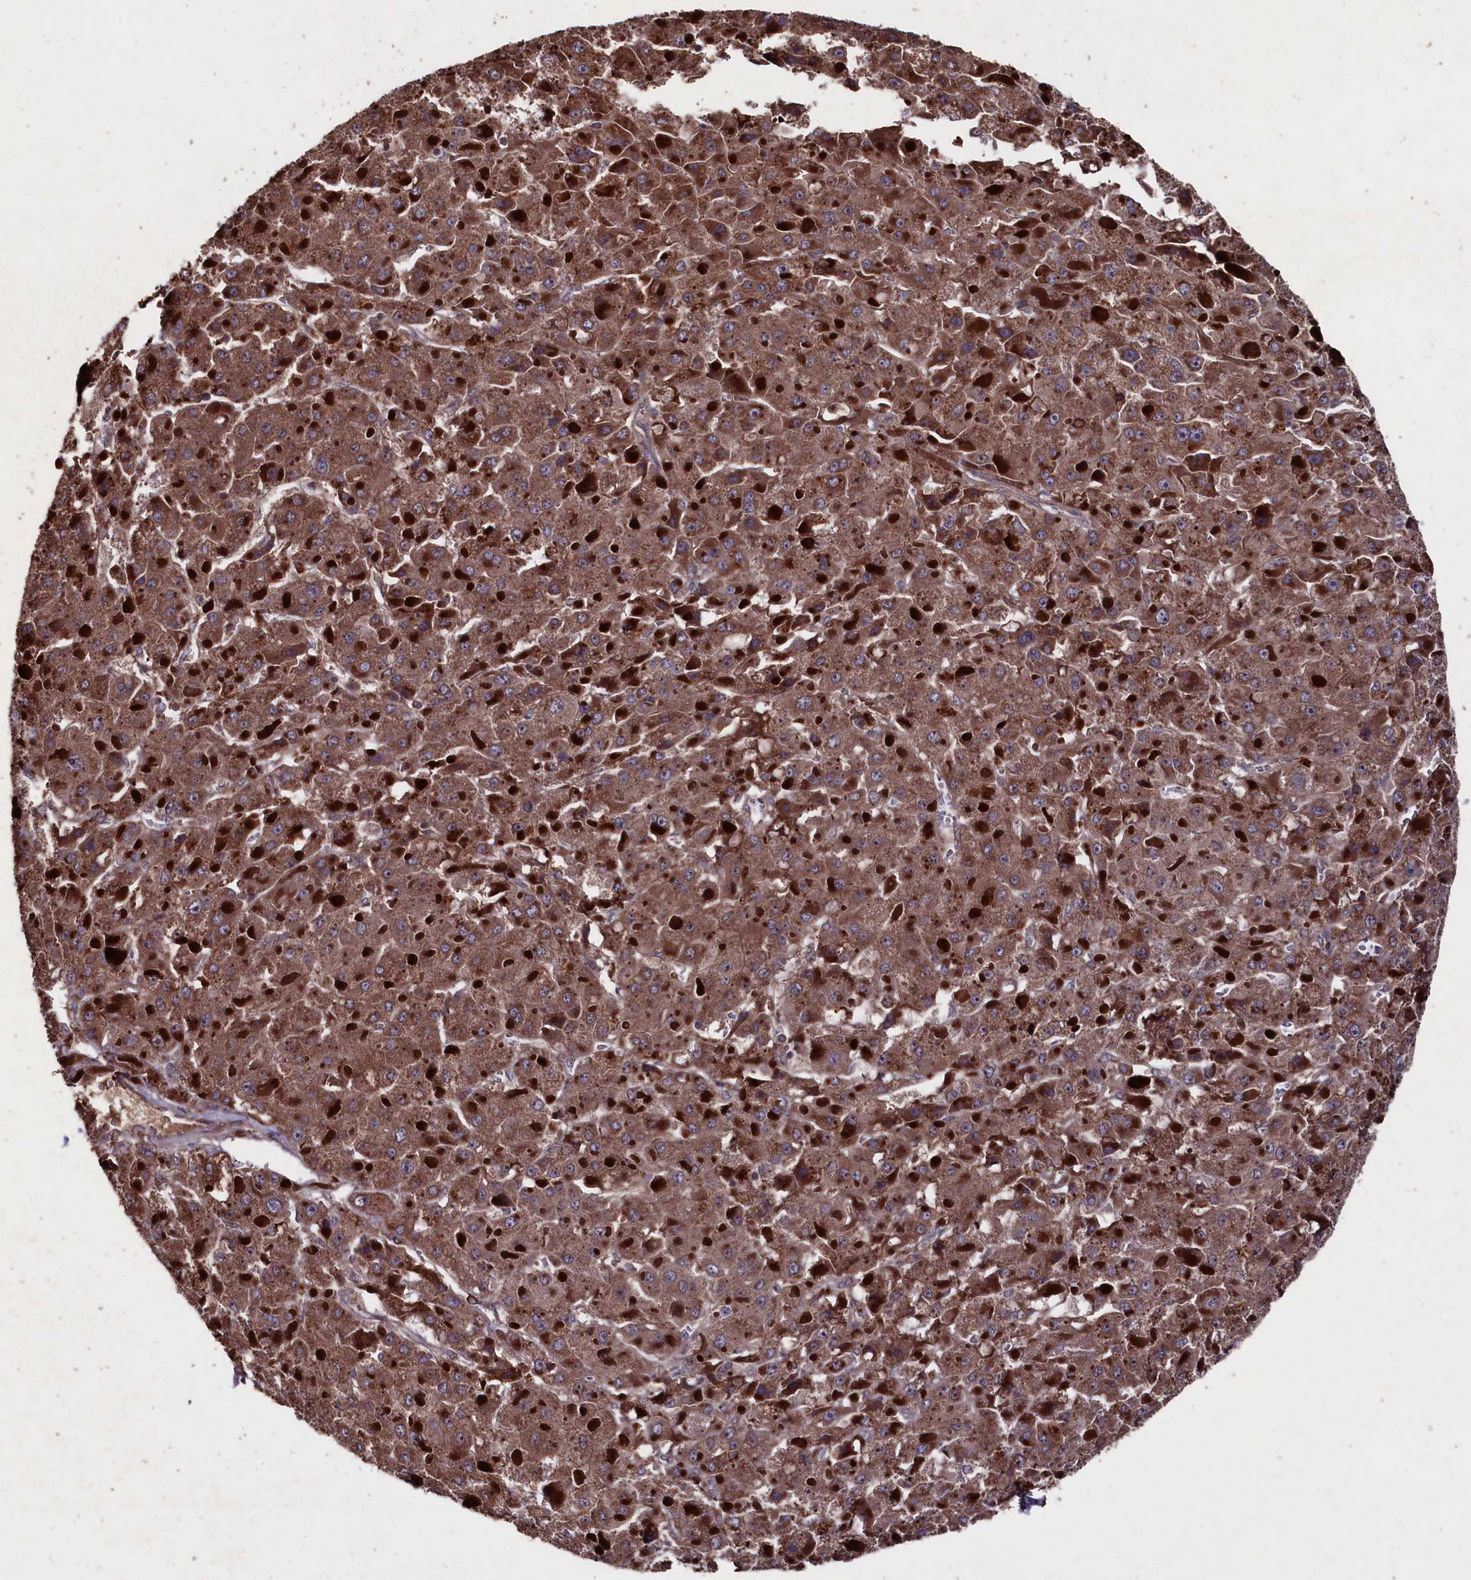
{"staining": {"intensity": "strong", "quantity": ">75%", "location": "cytoplasmic/membranous"}, "tissue": "liver cancer", "cell_type": "Tumor cells", "image_type": "cancer", "snomed": [{"axis": "morphology", "description": "Carcinoma, Hepatocellular, NOS"}, {"axis": "topography", "description": "Liver"}], "caption": "Strong cytoplasmic/membranous staining for a protein is appreciated in about >75% of tumor cells of liver cancer using immunohistochemistry.", "gene": "MYO1H", "patient": {"sex": "female", "age": 73}}